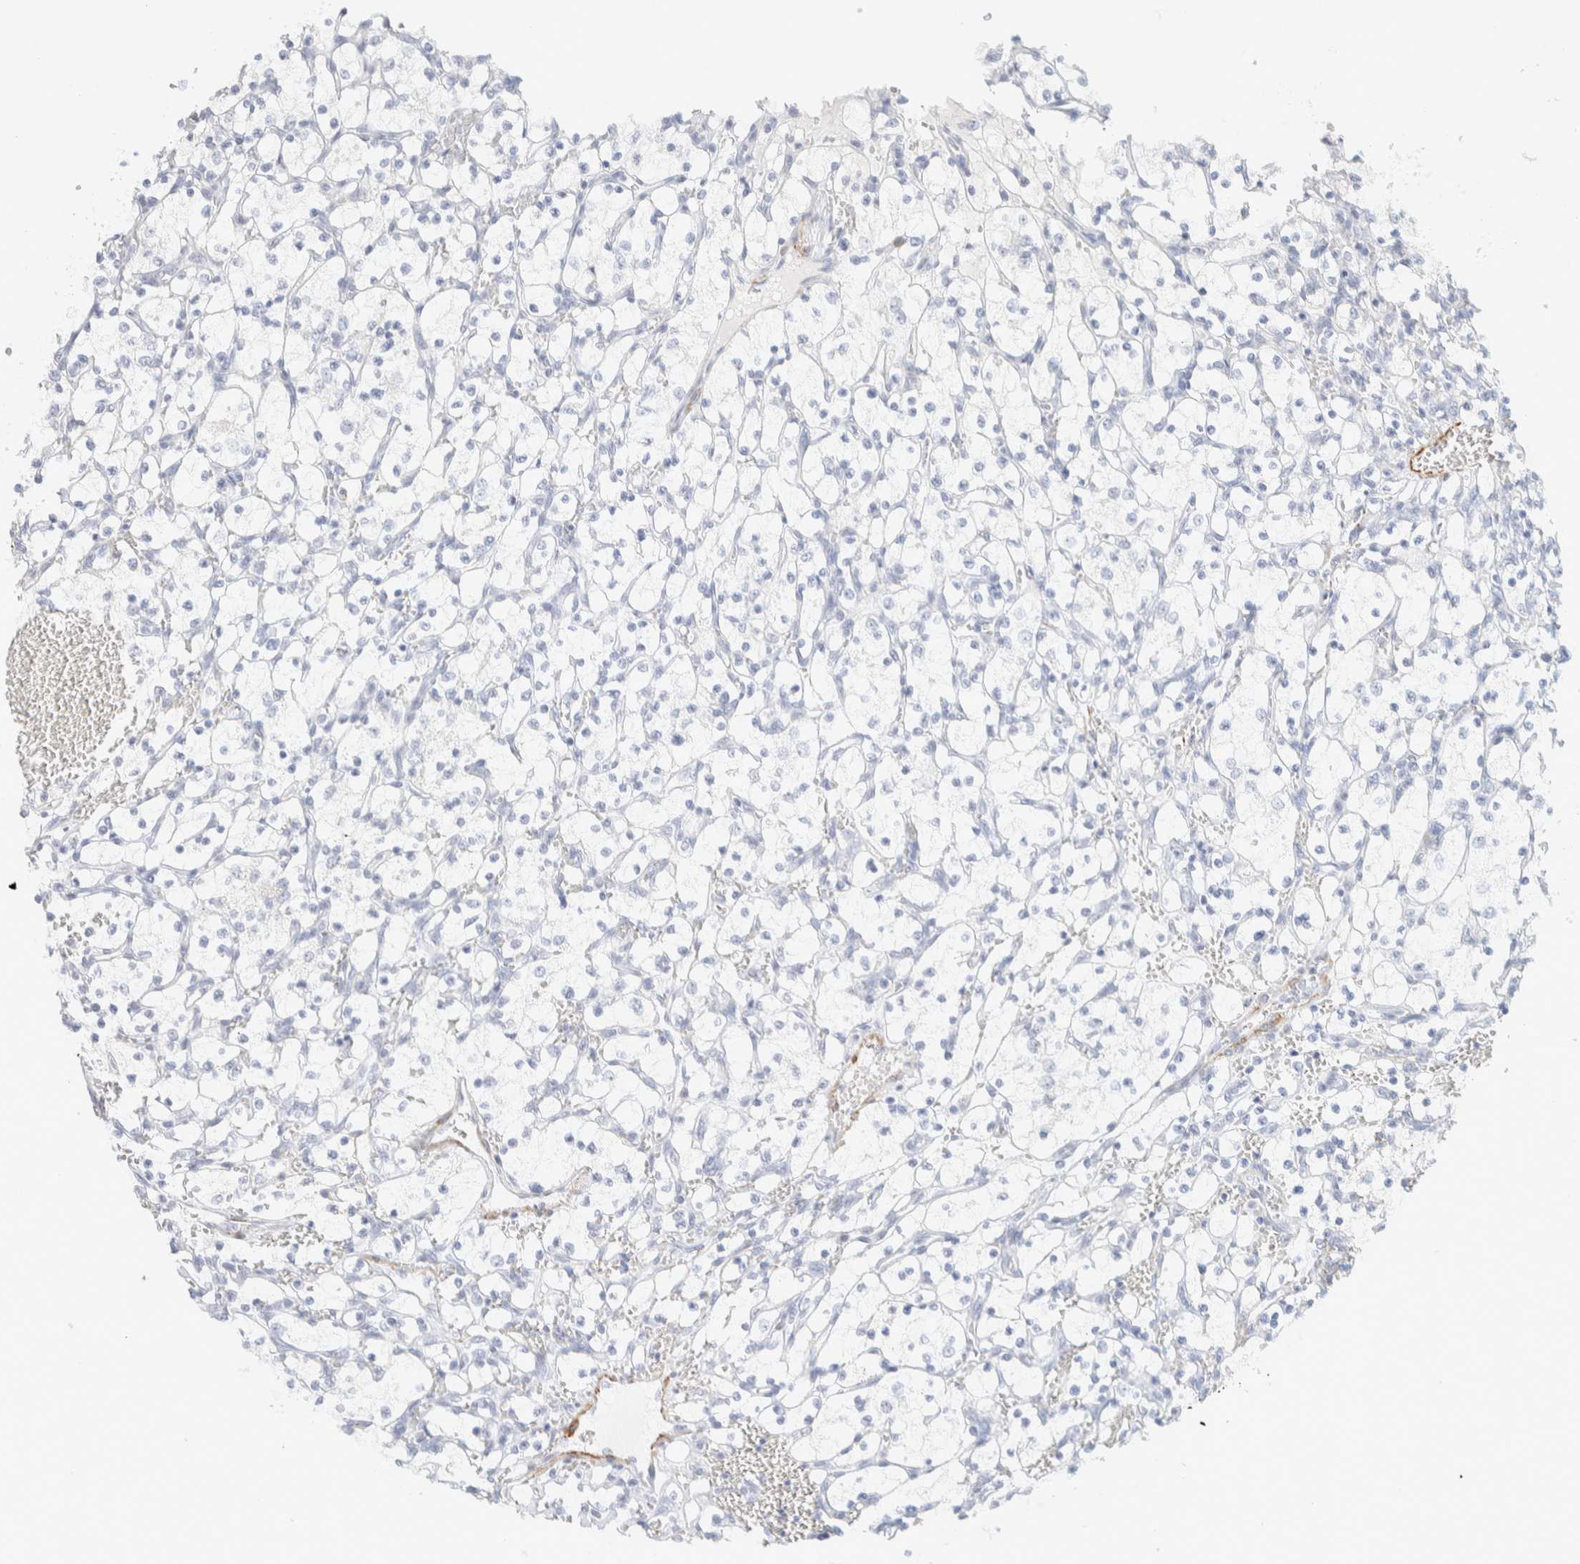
{"staining": {"intensity": "negative", "quantity": "none", "location": "none"}, "tissue": "renal cancer", "cell_type": "Tumor cells", "image_type": "cancer", "snomed": [{"axis": "morphology", "description": "Adenocarcinoma, NOS"}, {"axis": "topography", "description": "Kidney"}], "caption": "Renal cancer was stained to show a protein in brown. There is no significant positivity in tumor cells.", "gene": "AFMID", "patient": {"sex": "female", "age": 69}}